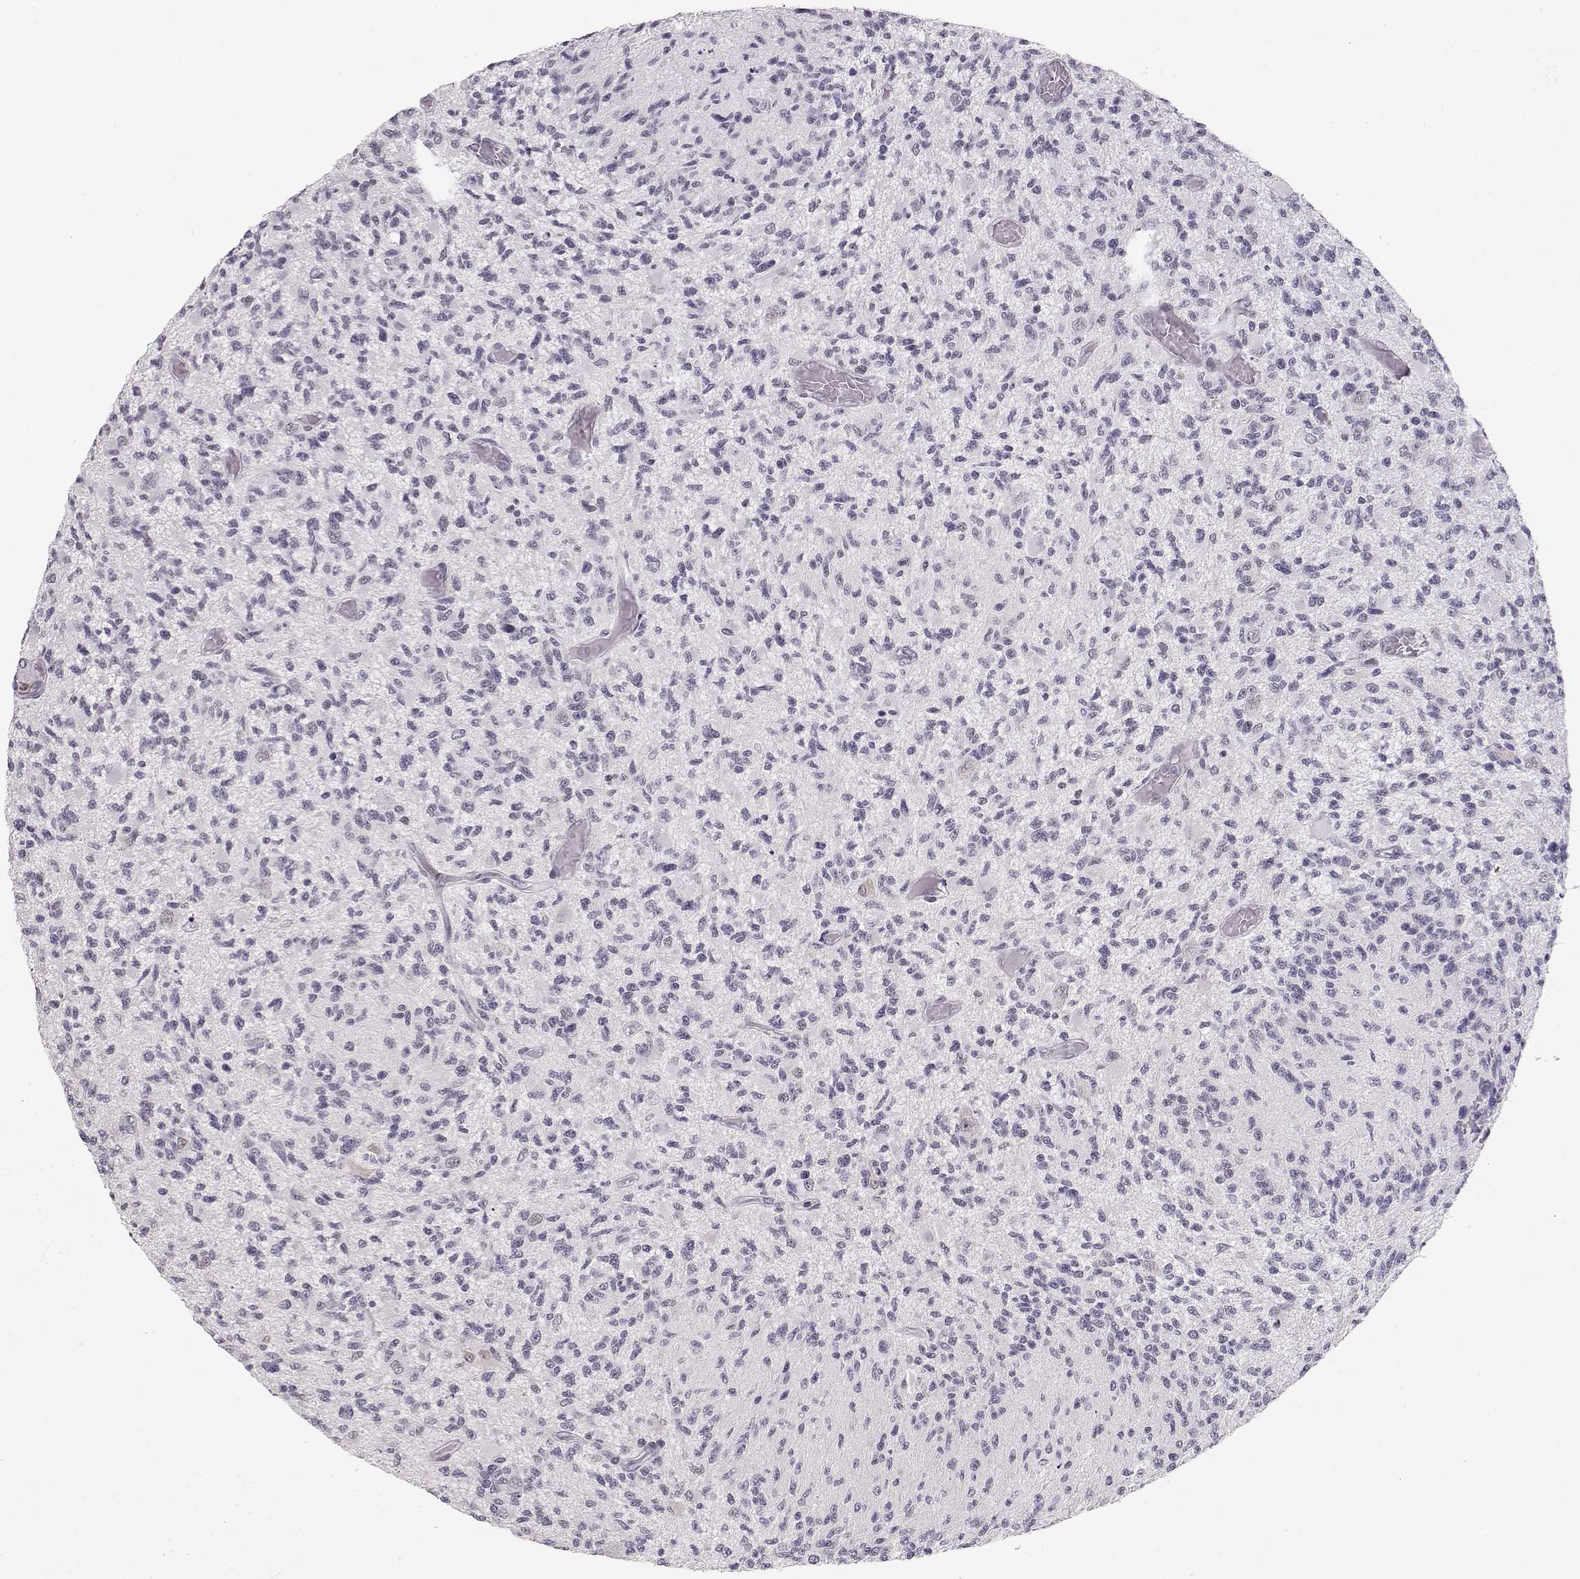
{"staining": {"intensity": "negative", "quantity": "none", "location": "none"}, "tissue": "glioma", "cell_type": "Tumor cells", "image_type": "cancer", "snomed": [{"axis": "morphology", "description": "Glioma, malignant, High grade"}, {"axis": "topography", "description": "Brain"}], "caption": "This histopathology image is of malignant glioma (high-grade) stained with immunohistochemistry to label a protein in brown with the nuclei are counter-stained blue. There is no expression in tumor cells.", "gene": "TEPP", "patient": {"sex": "female", "age": 63}}